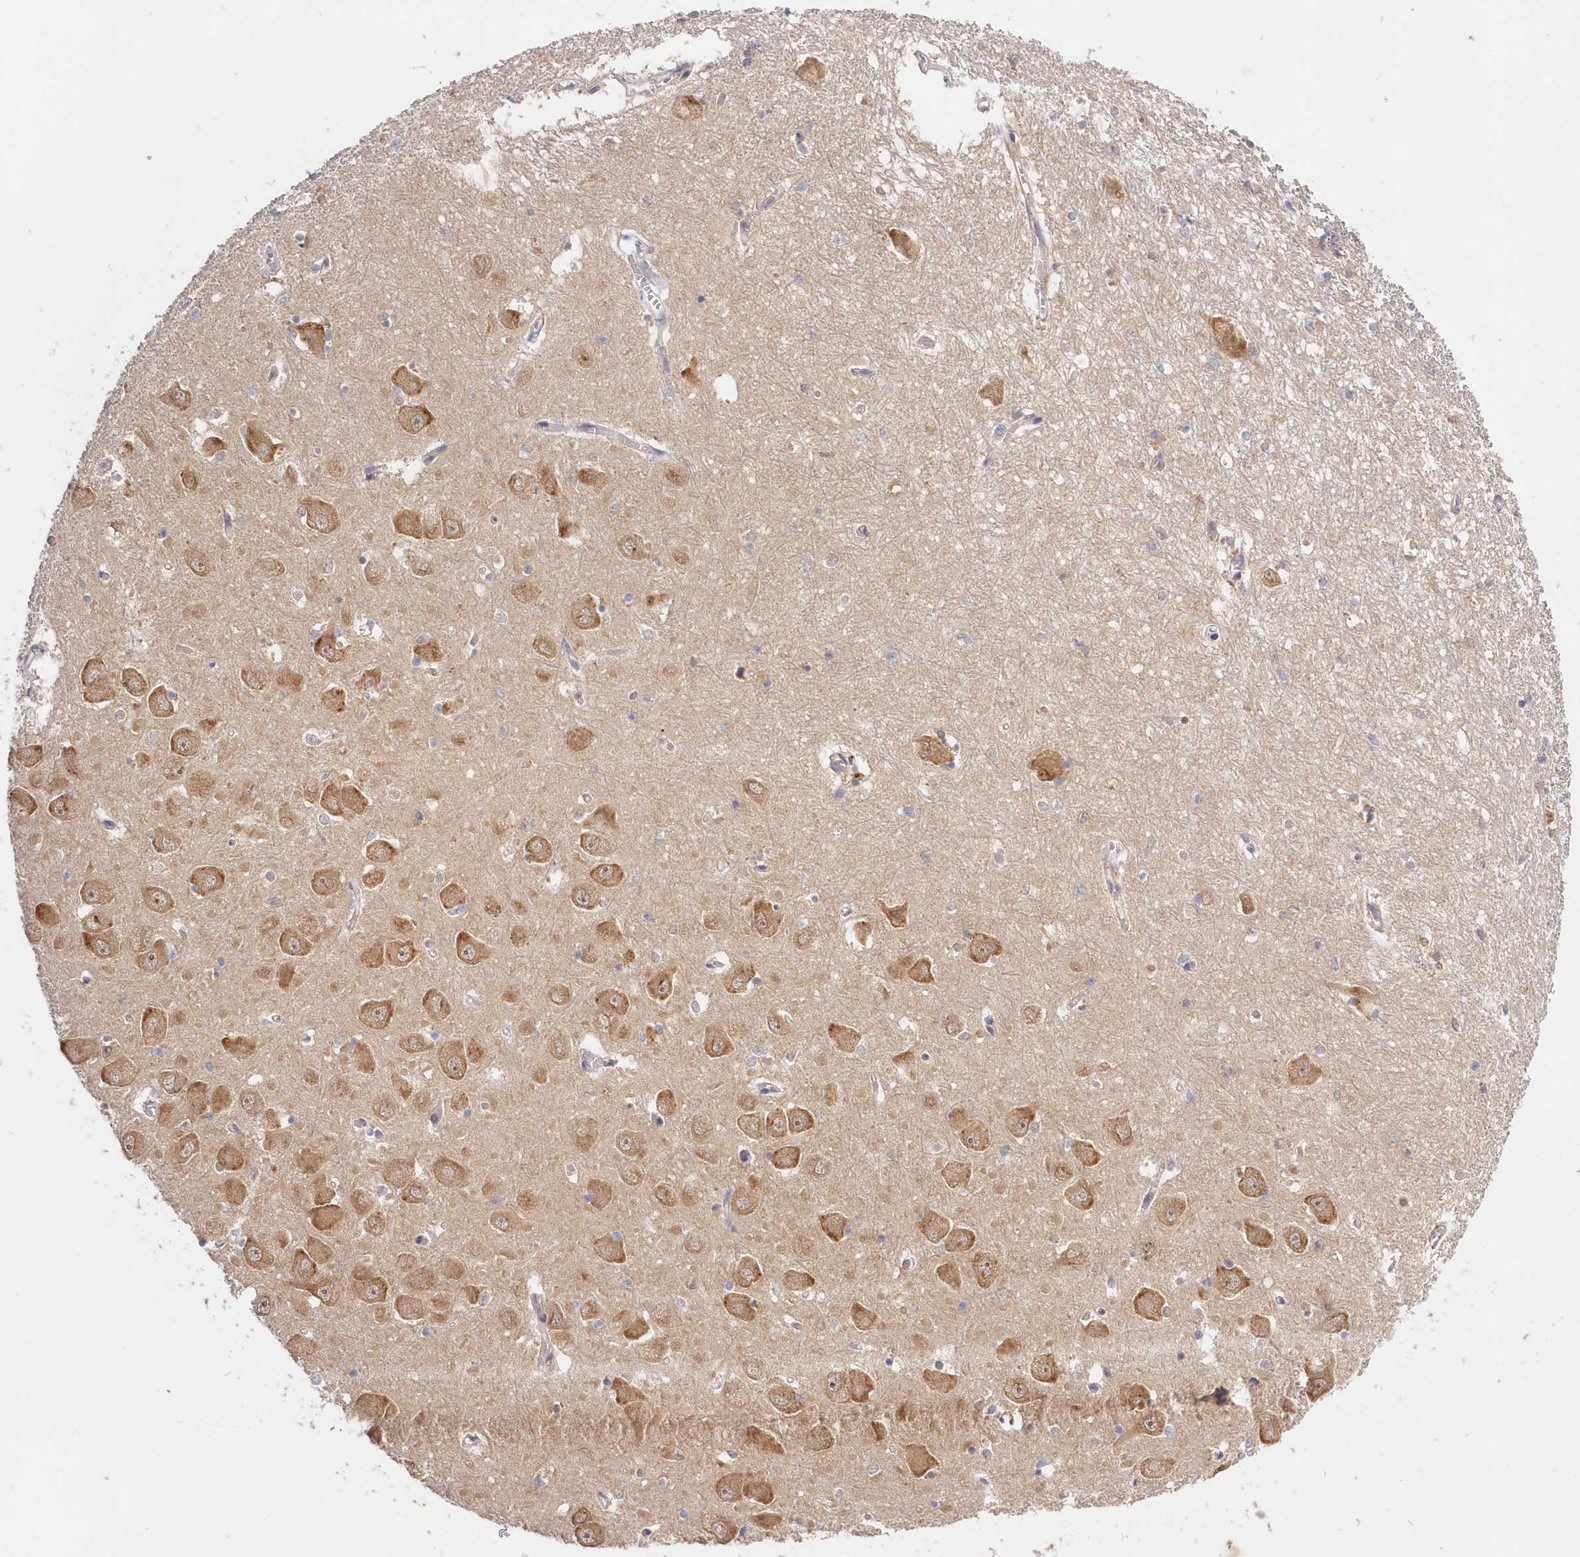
{"staining": {"intensity": "negative", "quantity": "none", "location": "none"}, "tissue": "hippocampus", "cell_type": "Glial cells", "image_type": "normal", "snomed": [{"axis": "morphology", "description": "Normal tissue, NOS"}, {"axis": "topography", "description": "Hippocampus"}], "caption": "IHC micrograph of benign hippocampus: hippocampus stained with DAB reveals no significant protein staining in glial cells.", "gene": "KATNA1", "patient": {"sex": "male", "age": 70}}